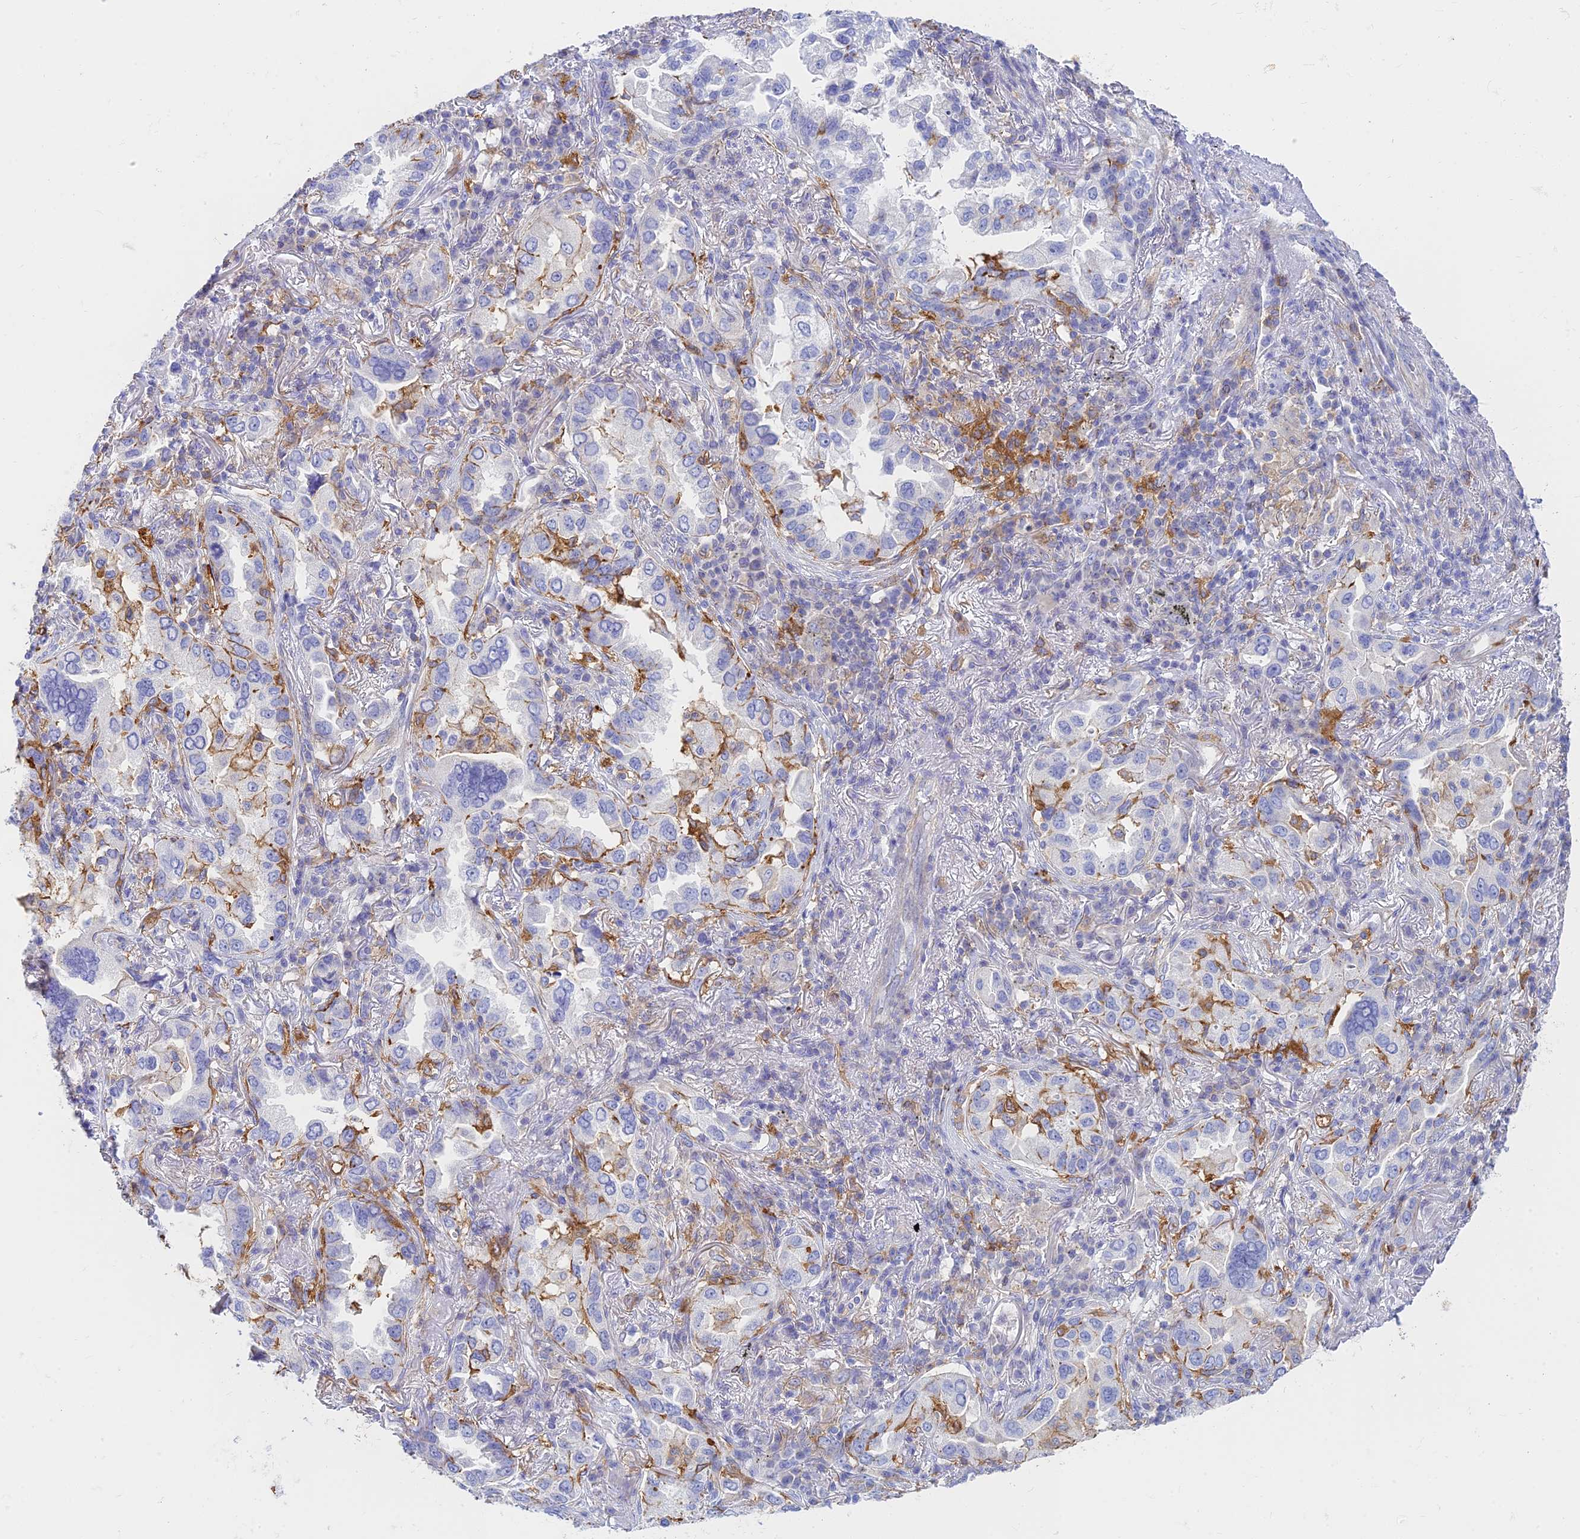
{"staining": {"intensity": "negative", "quantity": "none", "location": "none"}, "tissue": "lung cancer", "cell_type": "Tumor cells", "image_type": "cancer", "snomed": [{"axis": "morphology", "description": "Adenocarcinoma, NOS"}, {"axis": "topography", "description": "Lung"}], "caption": "This is a image of IHC staining of adenocarcinoma (lung), which shows no positivity in tumor cells. (Brightfield microscopy of DAB IHC at high magnification).", "gene": "STRN4", "patient": {"sex": "female", "age": 69}}